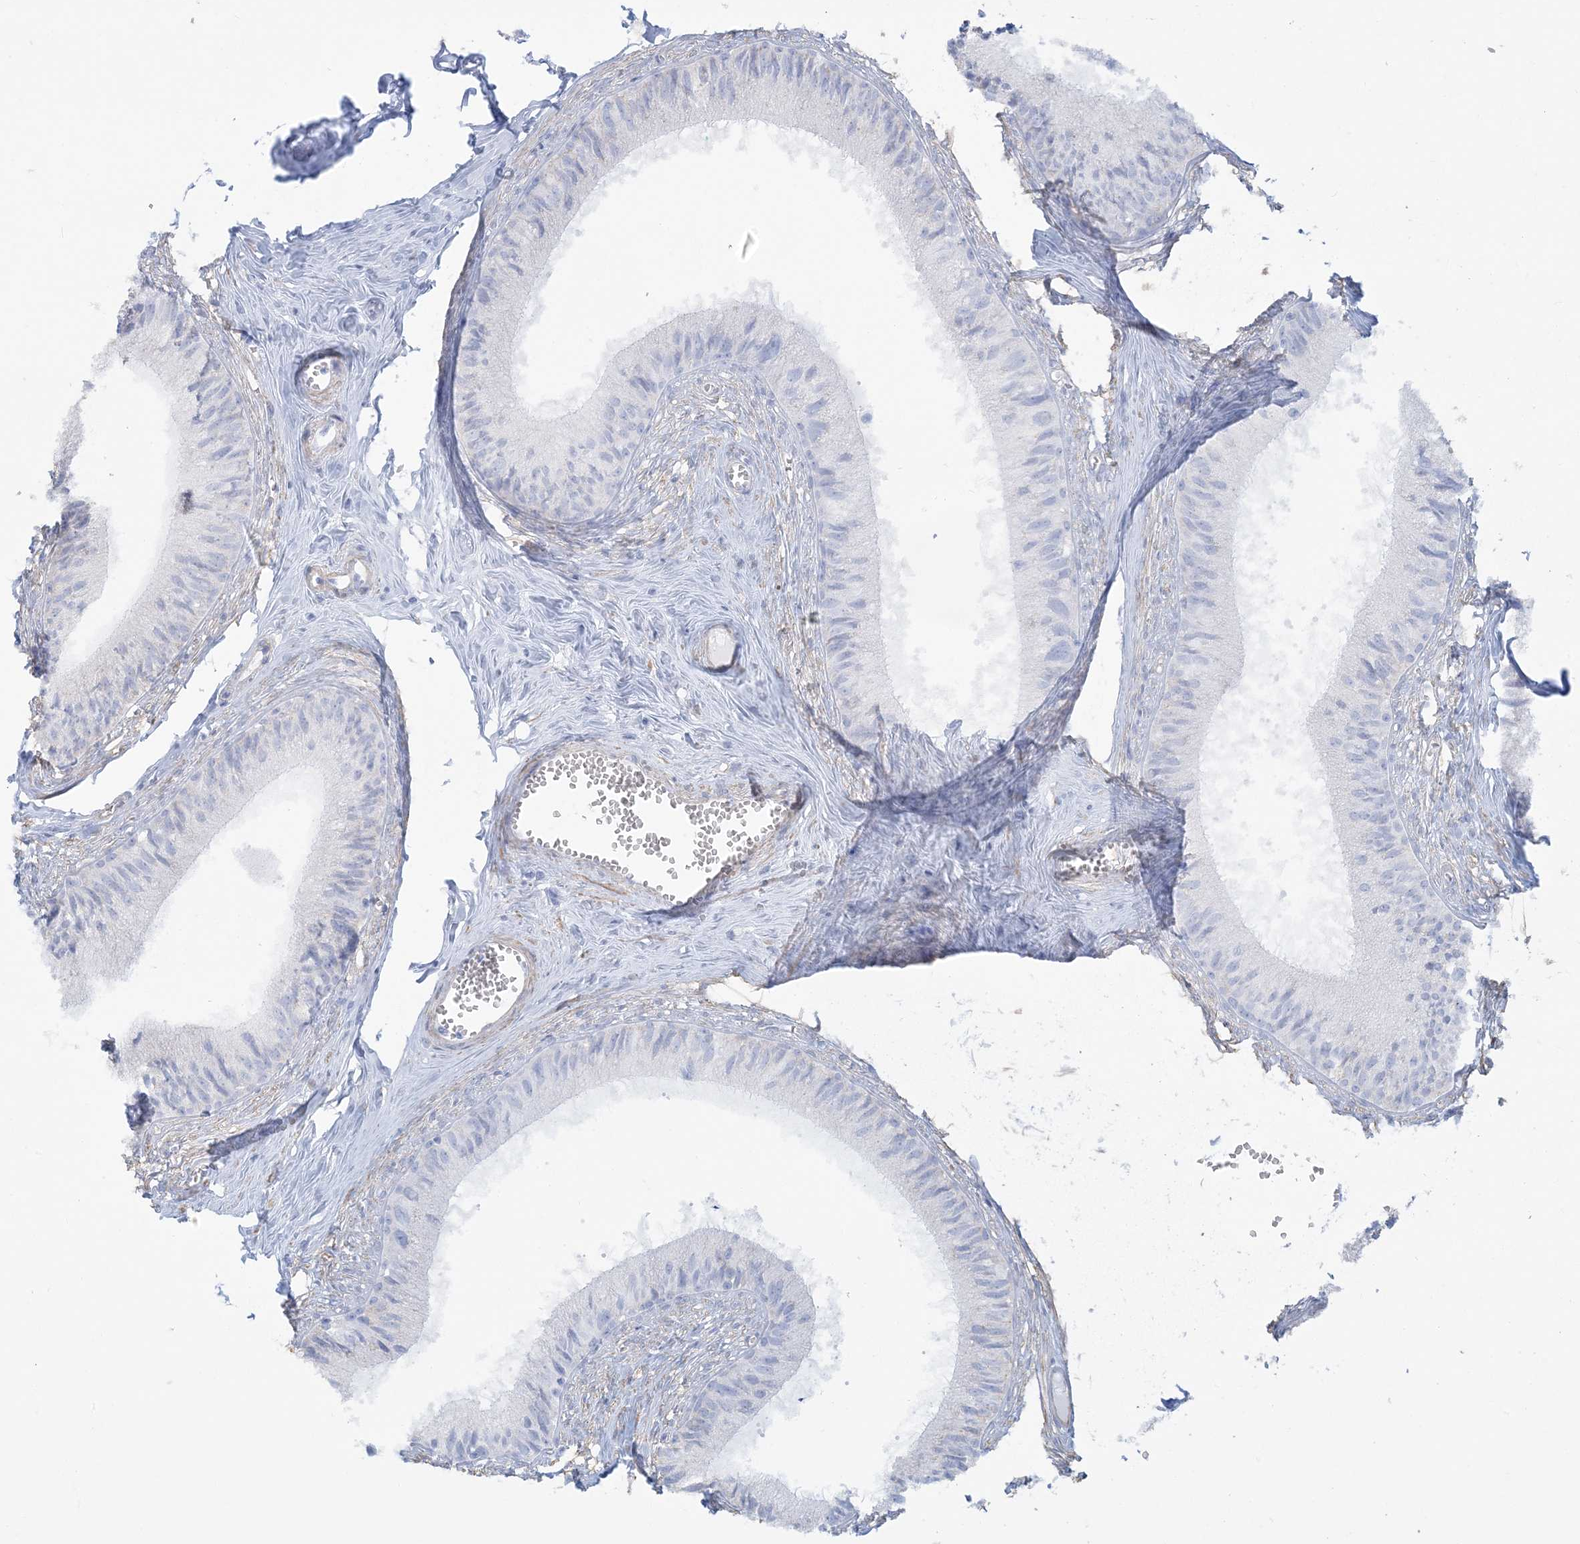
{"staining": {"intensity": "moderate", "quantity": "<25%", "location": "cytoplasmic/membranous"}, "tissue": "epididymis", "cell_type": "Glandular cells", "image_type": "normal", "snomed": [{"axis": "morphology", "description": "Normal tissue, NOS"}, {"axis": "topography", "description": "Epididymis"}], "caption": "Immunohistochemistry (IHC) of normal human epididymis exhibits low levels of moderate cytoplasmic/membranous expression in approximately <25% of glandular cells. The staining was performed using DAB to visualize the protein expression in brown, while the nuclei were stained in blue with hematoxylin (Magnification: 20x).", "gene": "AGXT", "patient": {"sex": "male", "age": 36}}